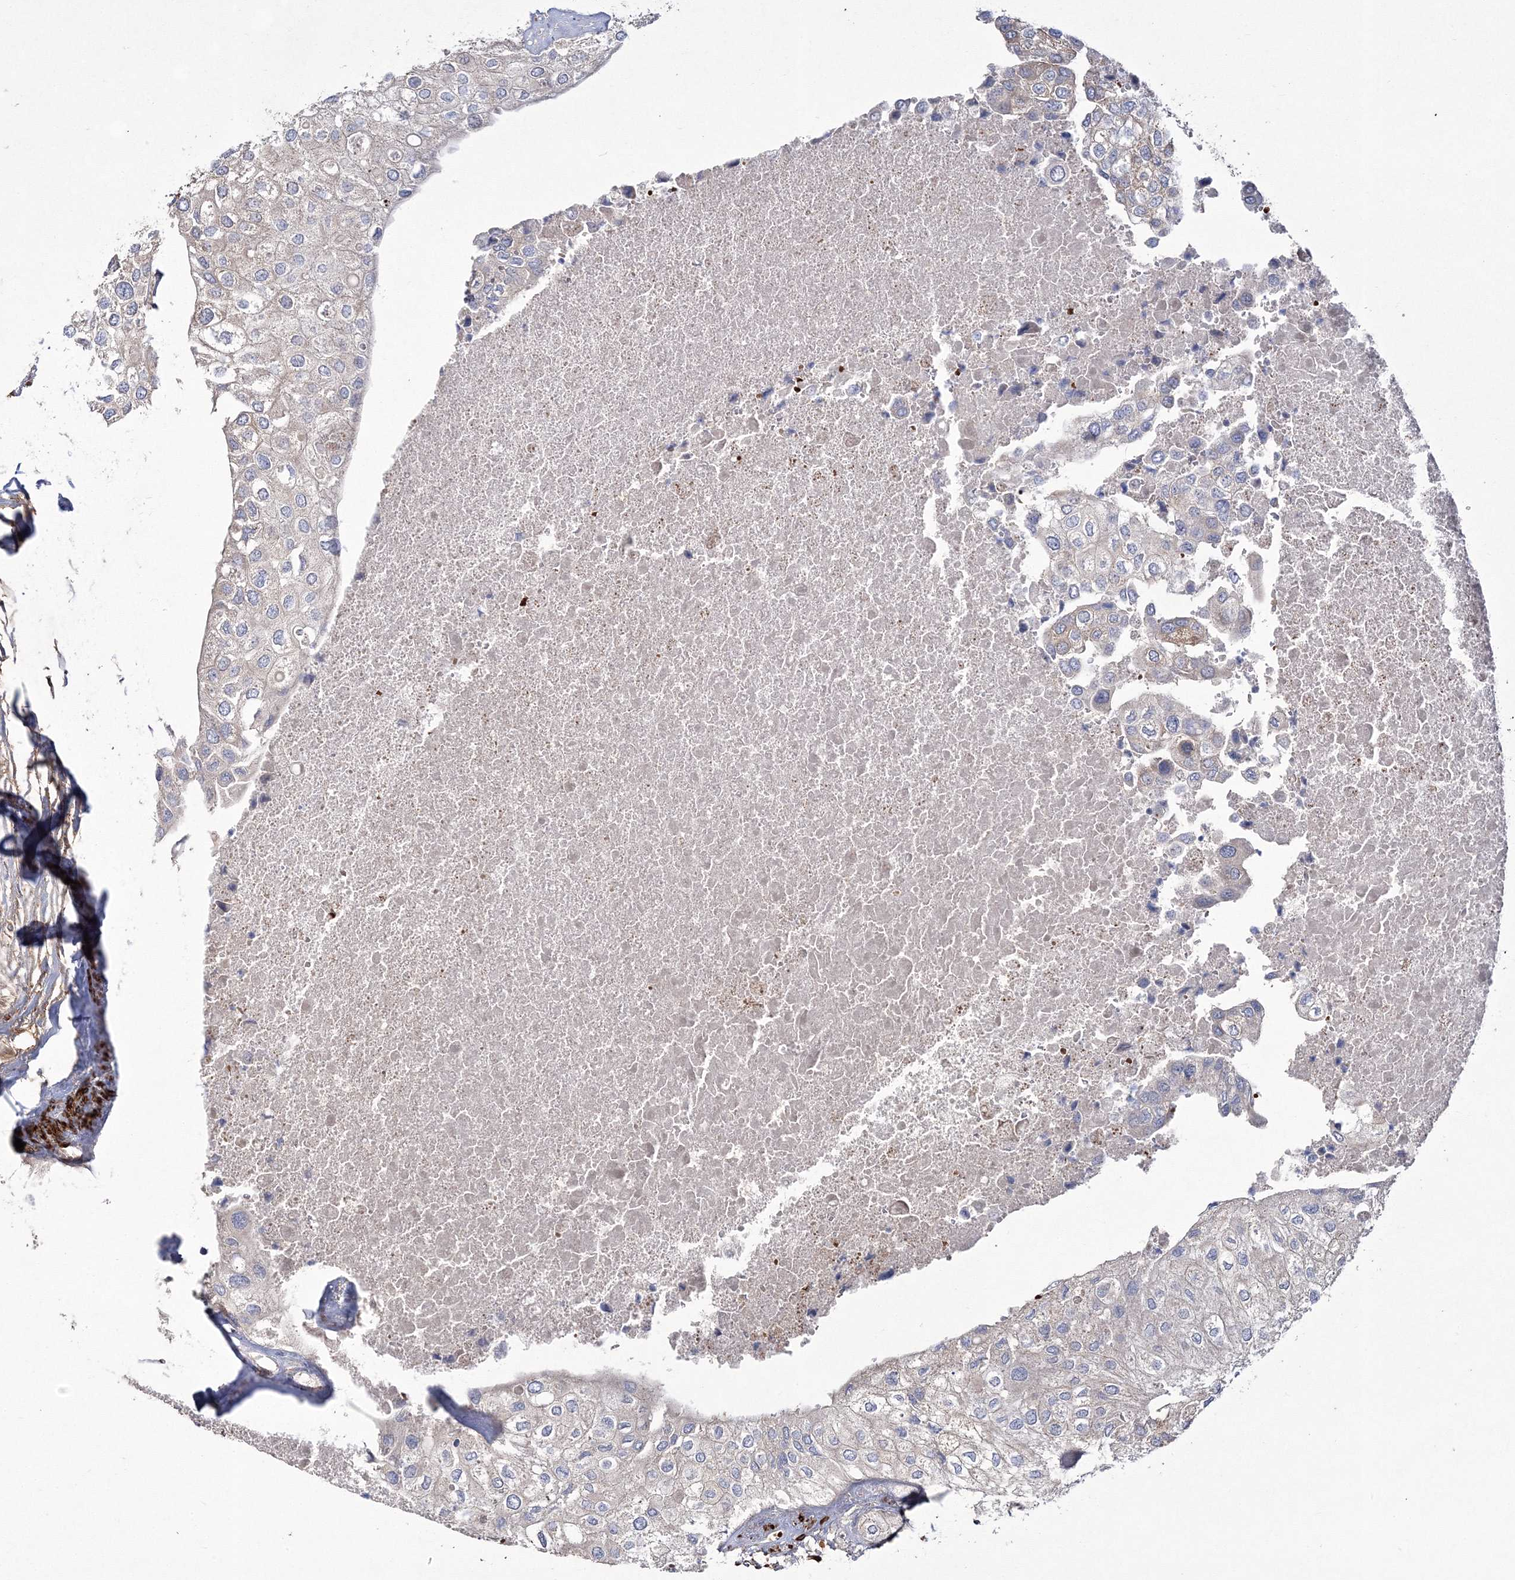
{"staining": {"intensity": "negative", "quantity": "none", "location": "none"}, "tissue": "urothelial cancer", "cell_type": "Tumor cells", "image_type": "cancer", "snomed": [{"axis": "morphology", "description": "Urothelial carcinoma, High grade"}, {"axis": "topography", "description": "Urinary bladder"}], "caption": "Tumor cells are negative for protein expression in human urothelial cancer.", "gene": "ZSWIM6", "patient": {"sex": "male", "age": 64}}